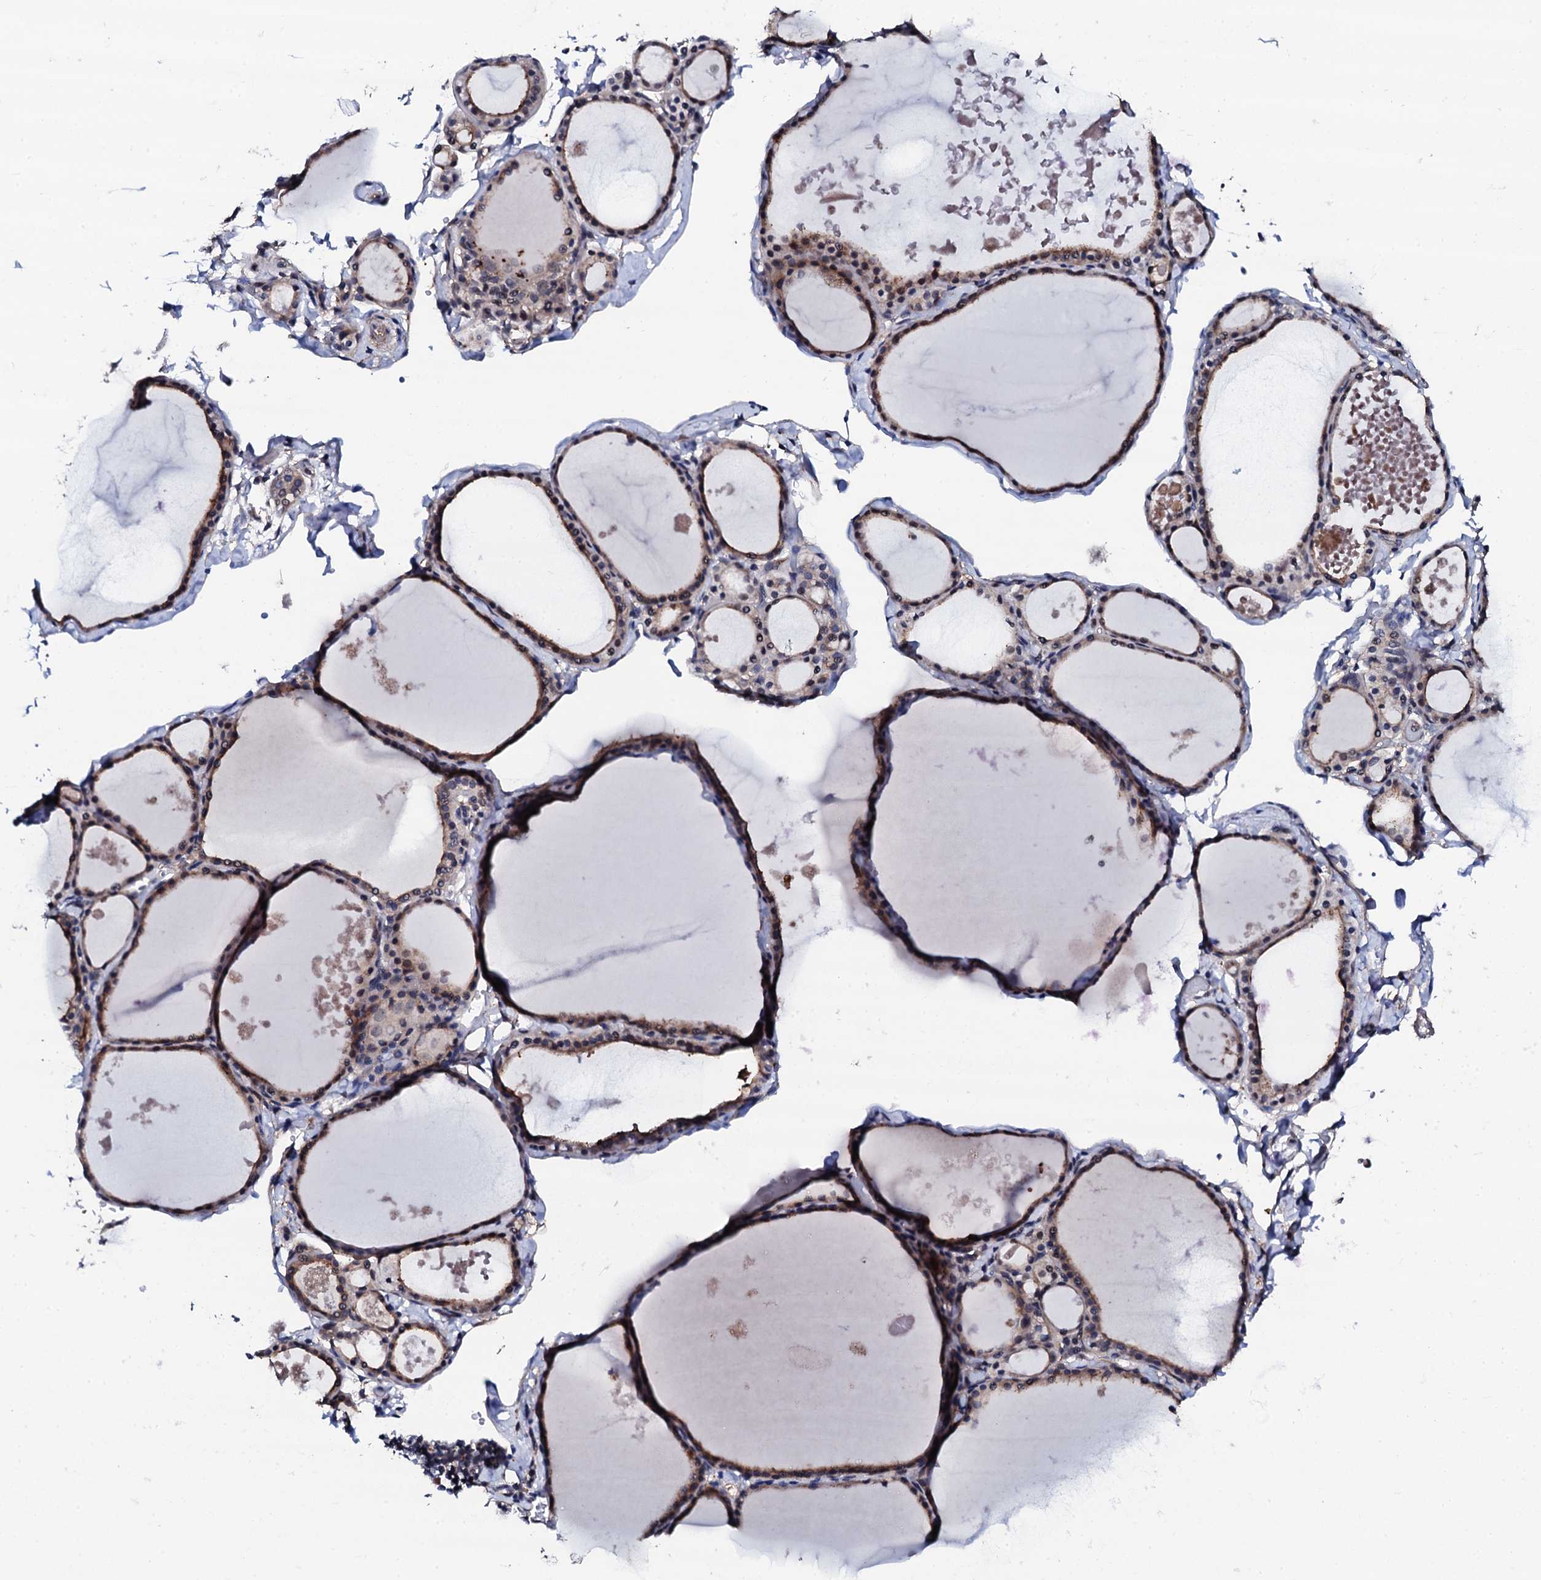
{"staining": {"intensity": "moderate", "quantity": ">75%", "location": "cytoplasmic/membranous,nuclear"}, "tissue": "thyroid gland", "cell_type": "Glandular cells", "image_type": "normal", "snomed": [{"axis": "morphology", "description": "Normal tissue, NOS"}, {"axis": "topography", "description": "Thyroid gland"}], "caption": "Immunohistochemical staining of benign thyroid gland displays >75% levels of moderate cytoplasmic/membranous,nuclear protein staining in about >75% of glandular cells. The staining is performed using DAB brown chromogen to label protein expression. The nuclei are counter-stained blue using hematoxylin.", "gene": "EDC3", "patient": {"sex": "male", "age": 56}}